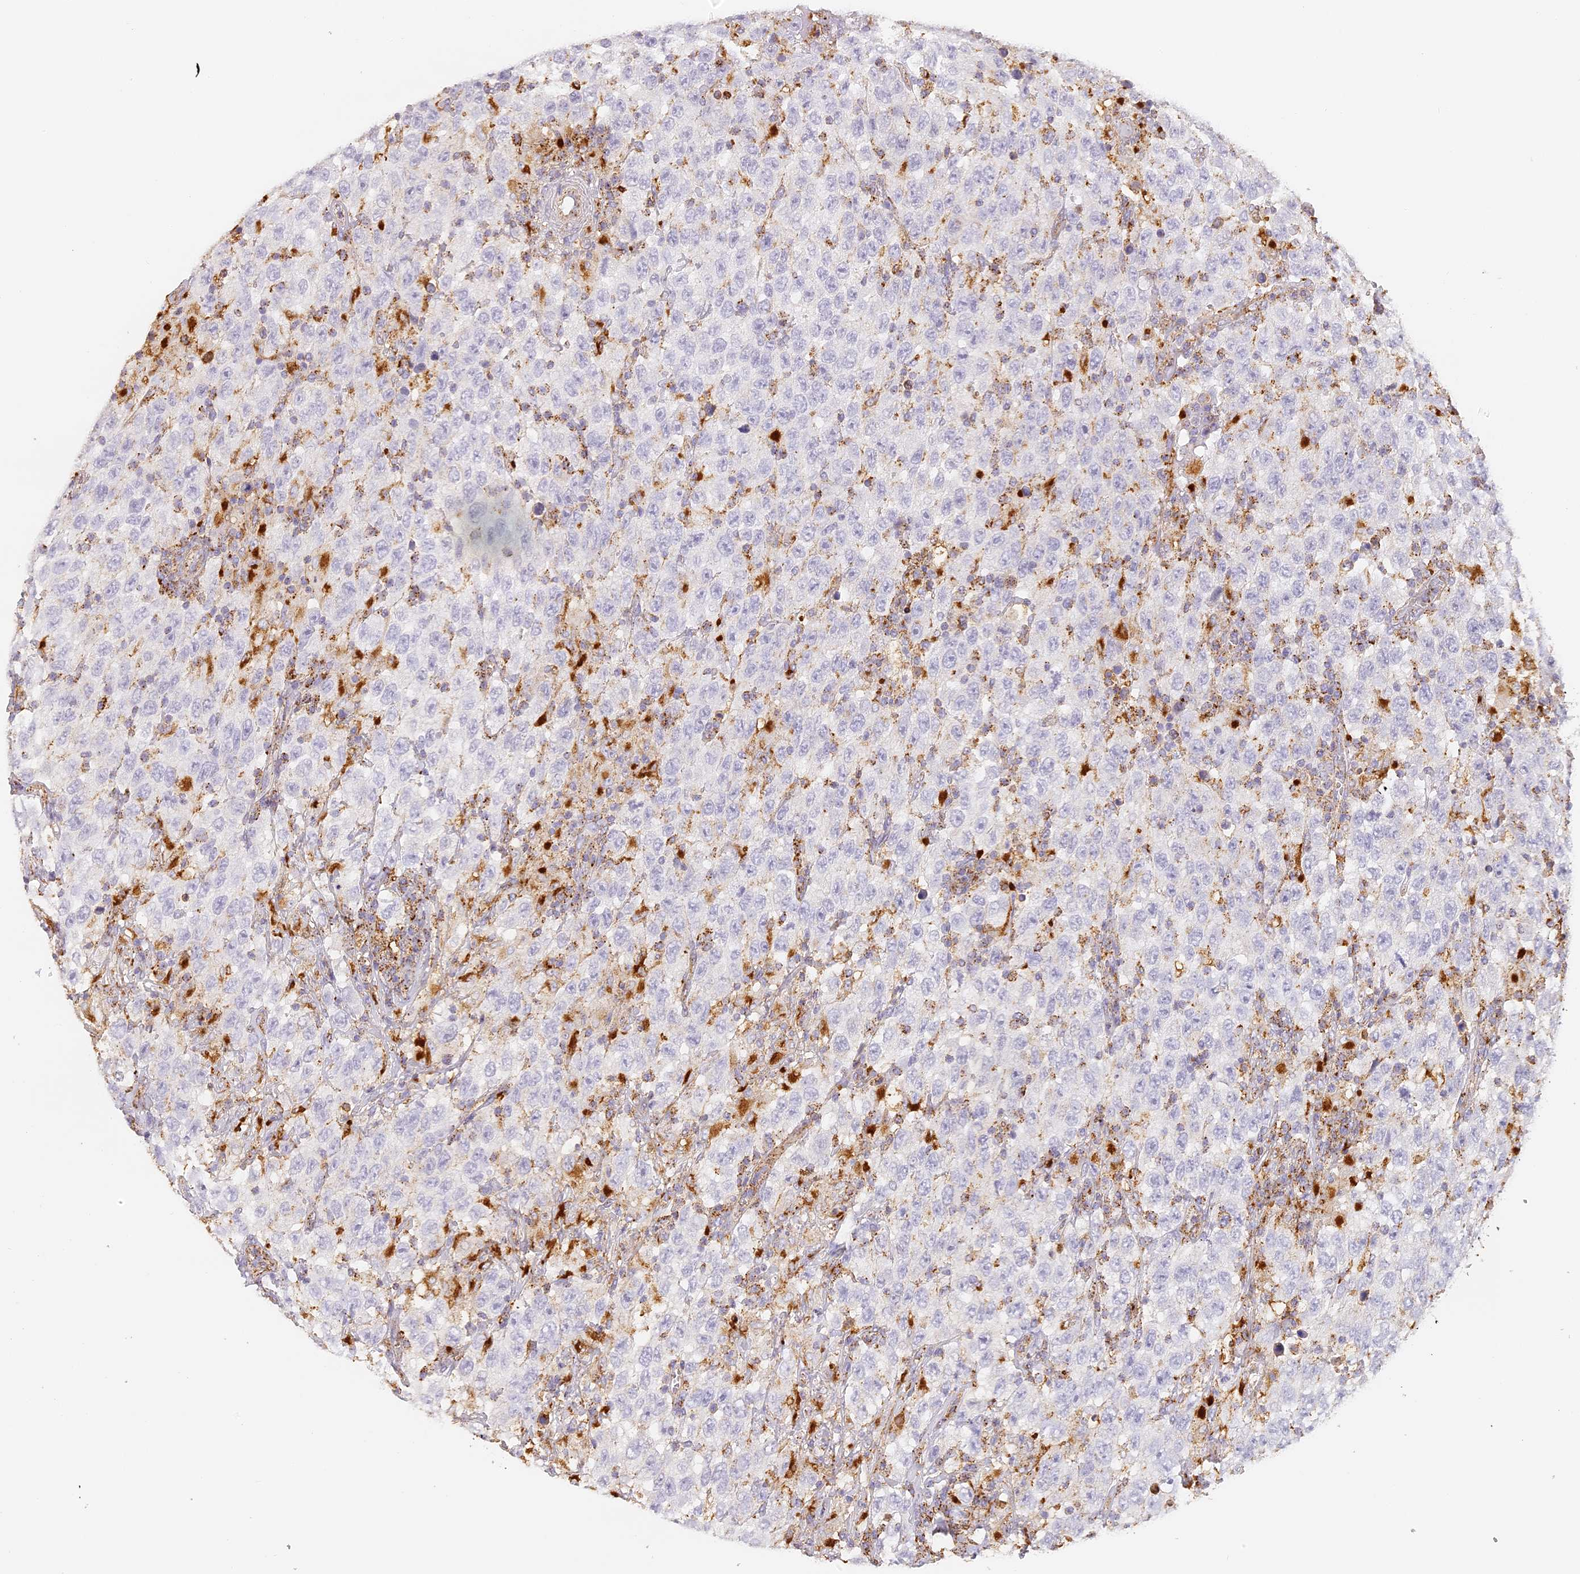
{"staining": {"intensity": "negative", "quantity": "none", "location": "none"}, "tissue": "testis cancer", "cell_type": "Tumor cells", "image_type": "cancer", "snomed": [{"axis": "morphology", "description": "Seminoma, NOS"}, {"axis": "topography", "description": "Testis"}], "caption": "Image shows no protein staining in tumor cells of testis cancer tissue.", "gene": "LAMP2", "patient": {"sex": "male", "age": 65}}